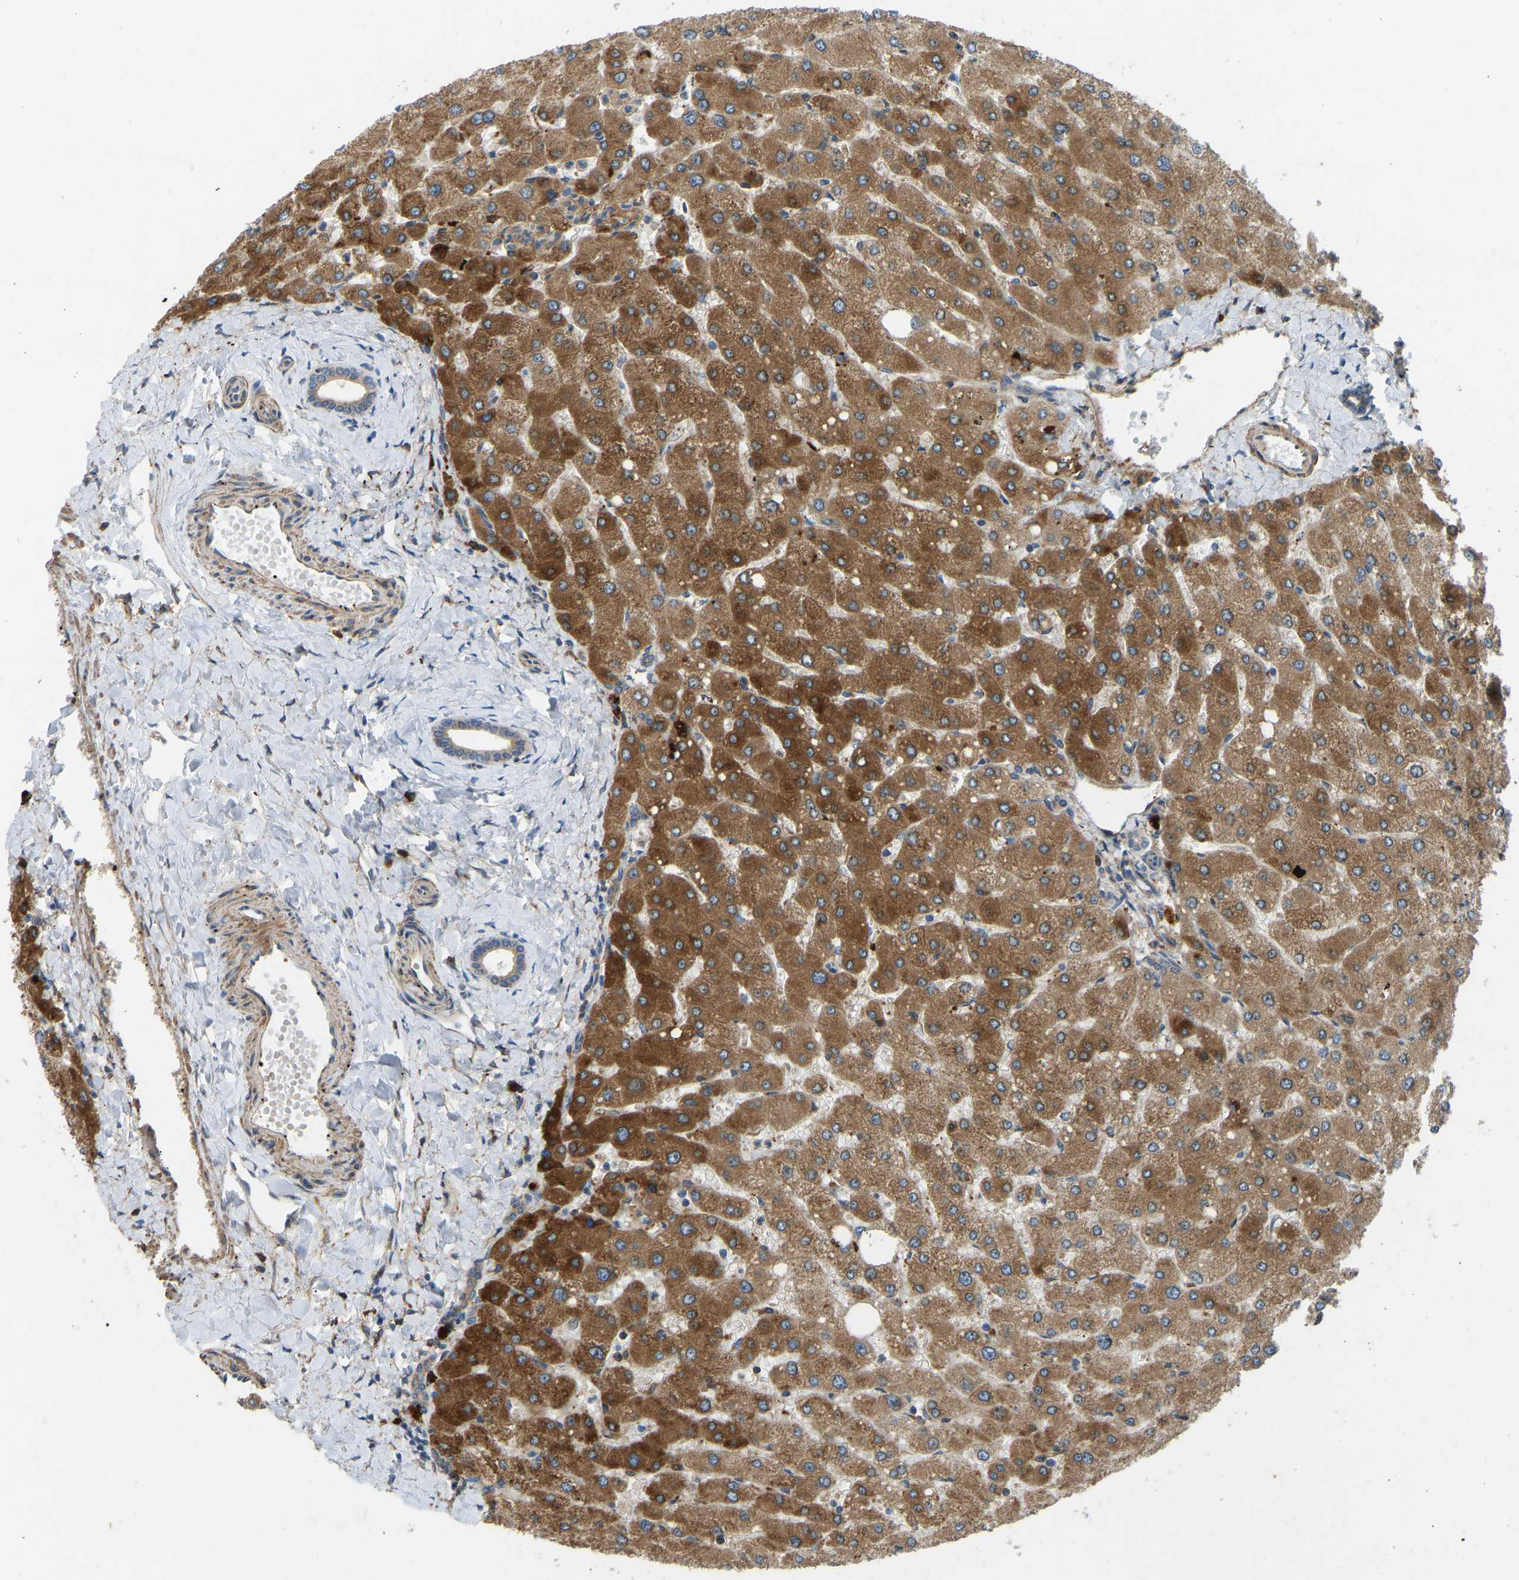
{"staining": {"intensity": "moderate", "quantity": ">75%", "location": "cytoplasmic/membranous"}, "tissue": "liver", "cell_type": "Cholangiocytes", "image_type": "normal", "snomed": [{"axis": "morphology", "description": "Normal tissue, NOS"}, {"axis": "topography", "description": "Liver"}], "caption": "Protein expression analysis of unremarkable liver reveals moderate cytoplasmic/membranous expression in approximately >75% of cholangiocytes.", "gene": "OS9", "patient": {"sex": "male", "age": 55}}